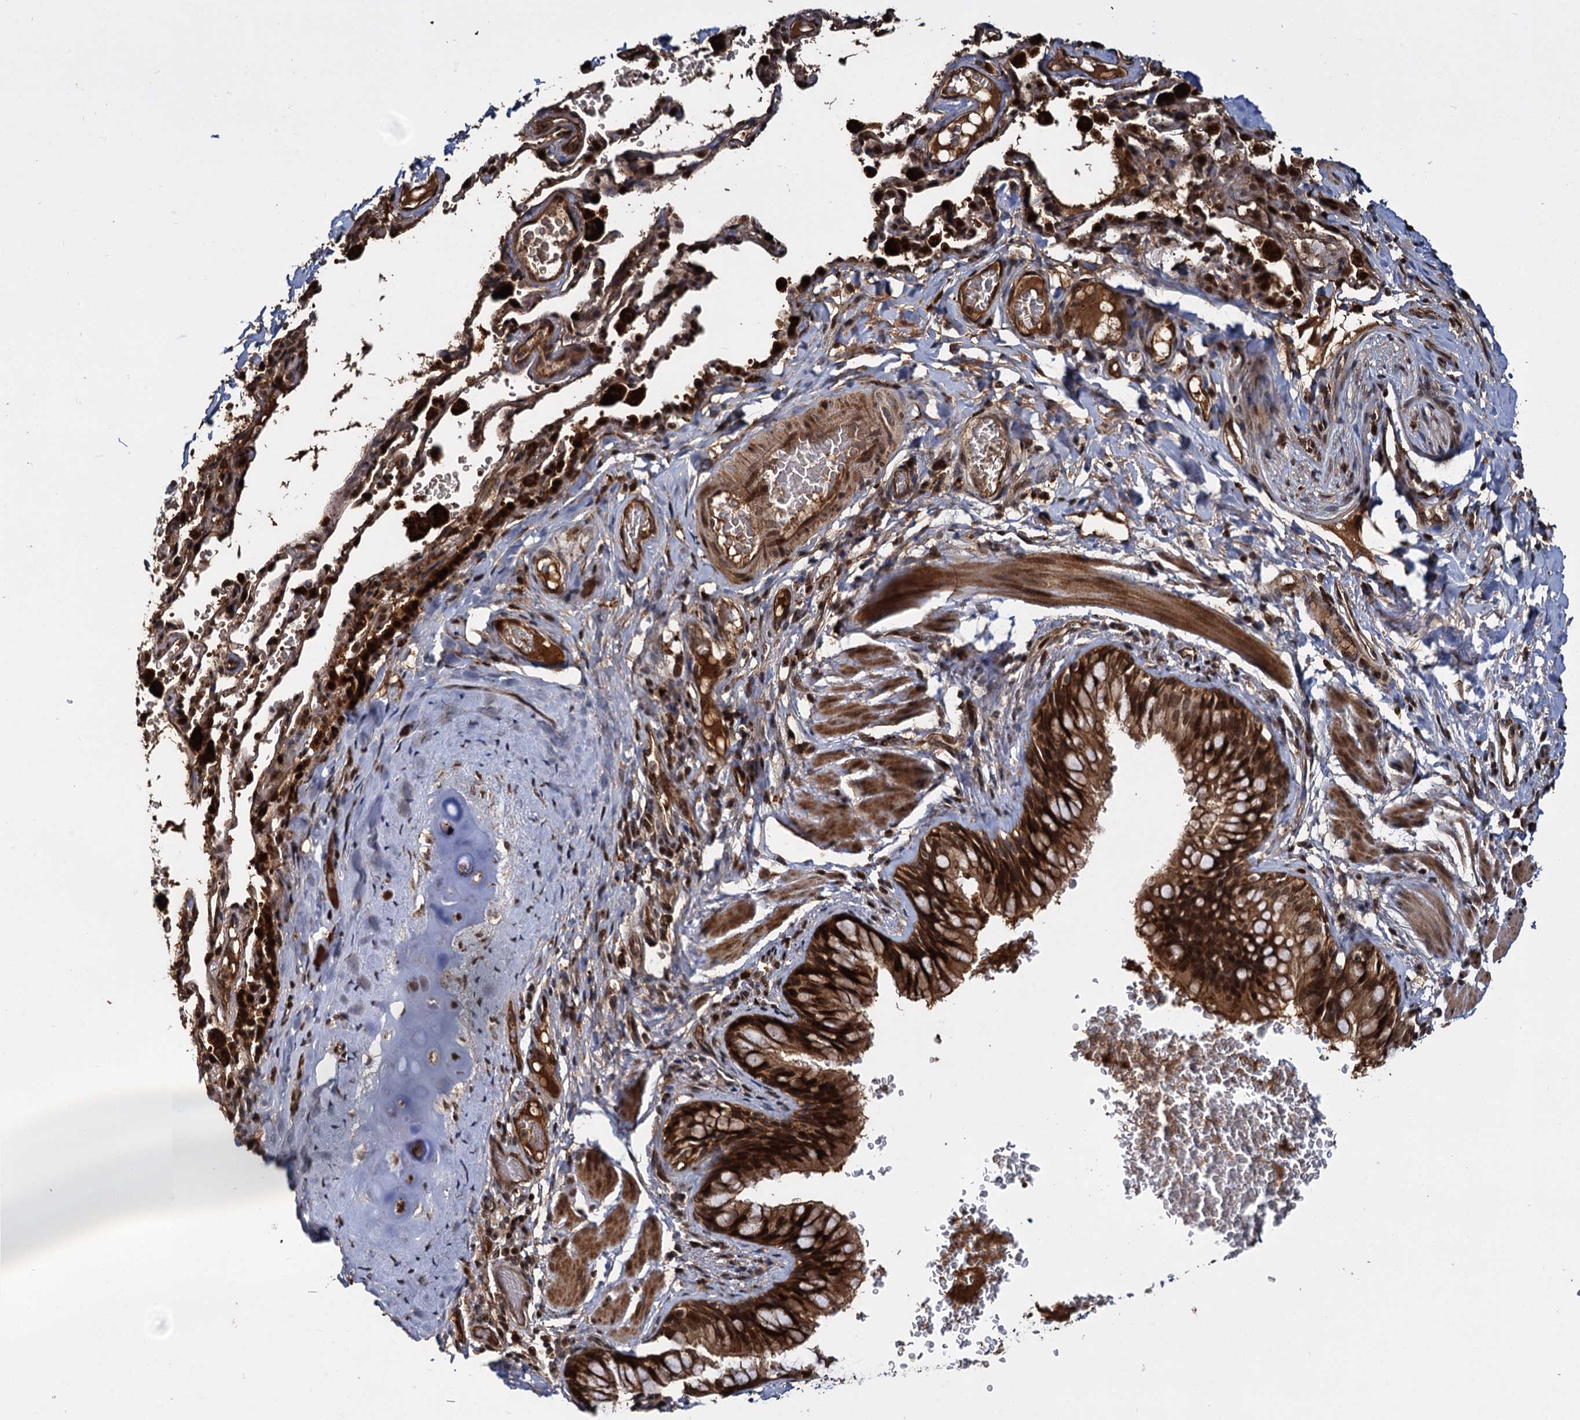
{"staining": {"intensity": "strong", "quantity": ">75%", "location": "cytoplasmic/membranous,nuclear"}, "tissue": "bronchus", "cell_type": "Respiratory epithelial cells", "image_type": "normal", "snomed": [{"axis": "morphology", "description": "Normal tissue, NOS"}, {"axis": "topography", "description": "Cartilage tissue"}, {"axis": "topography", "description": "Bronchus"}], "caption": "Protein expression analysis of normal human bronchus reveals strong cytoplasmic/membranous,nuclear staining in about >75% of respiratory epithelial cells. (DAB = brown stain, brightfield microscopy at high magnification).", "gene": "CEP192", "patient": {"sex": "female", "age": 36}}